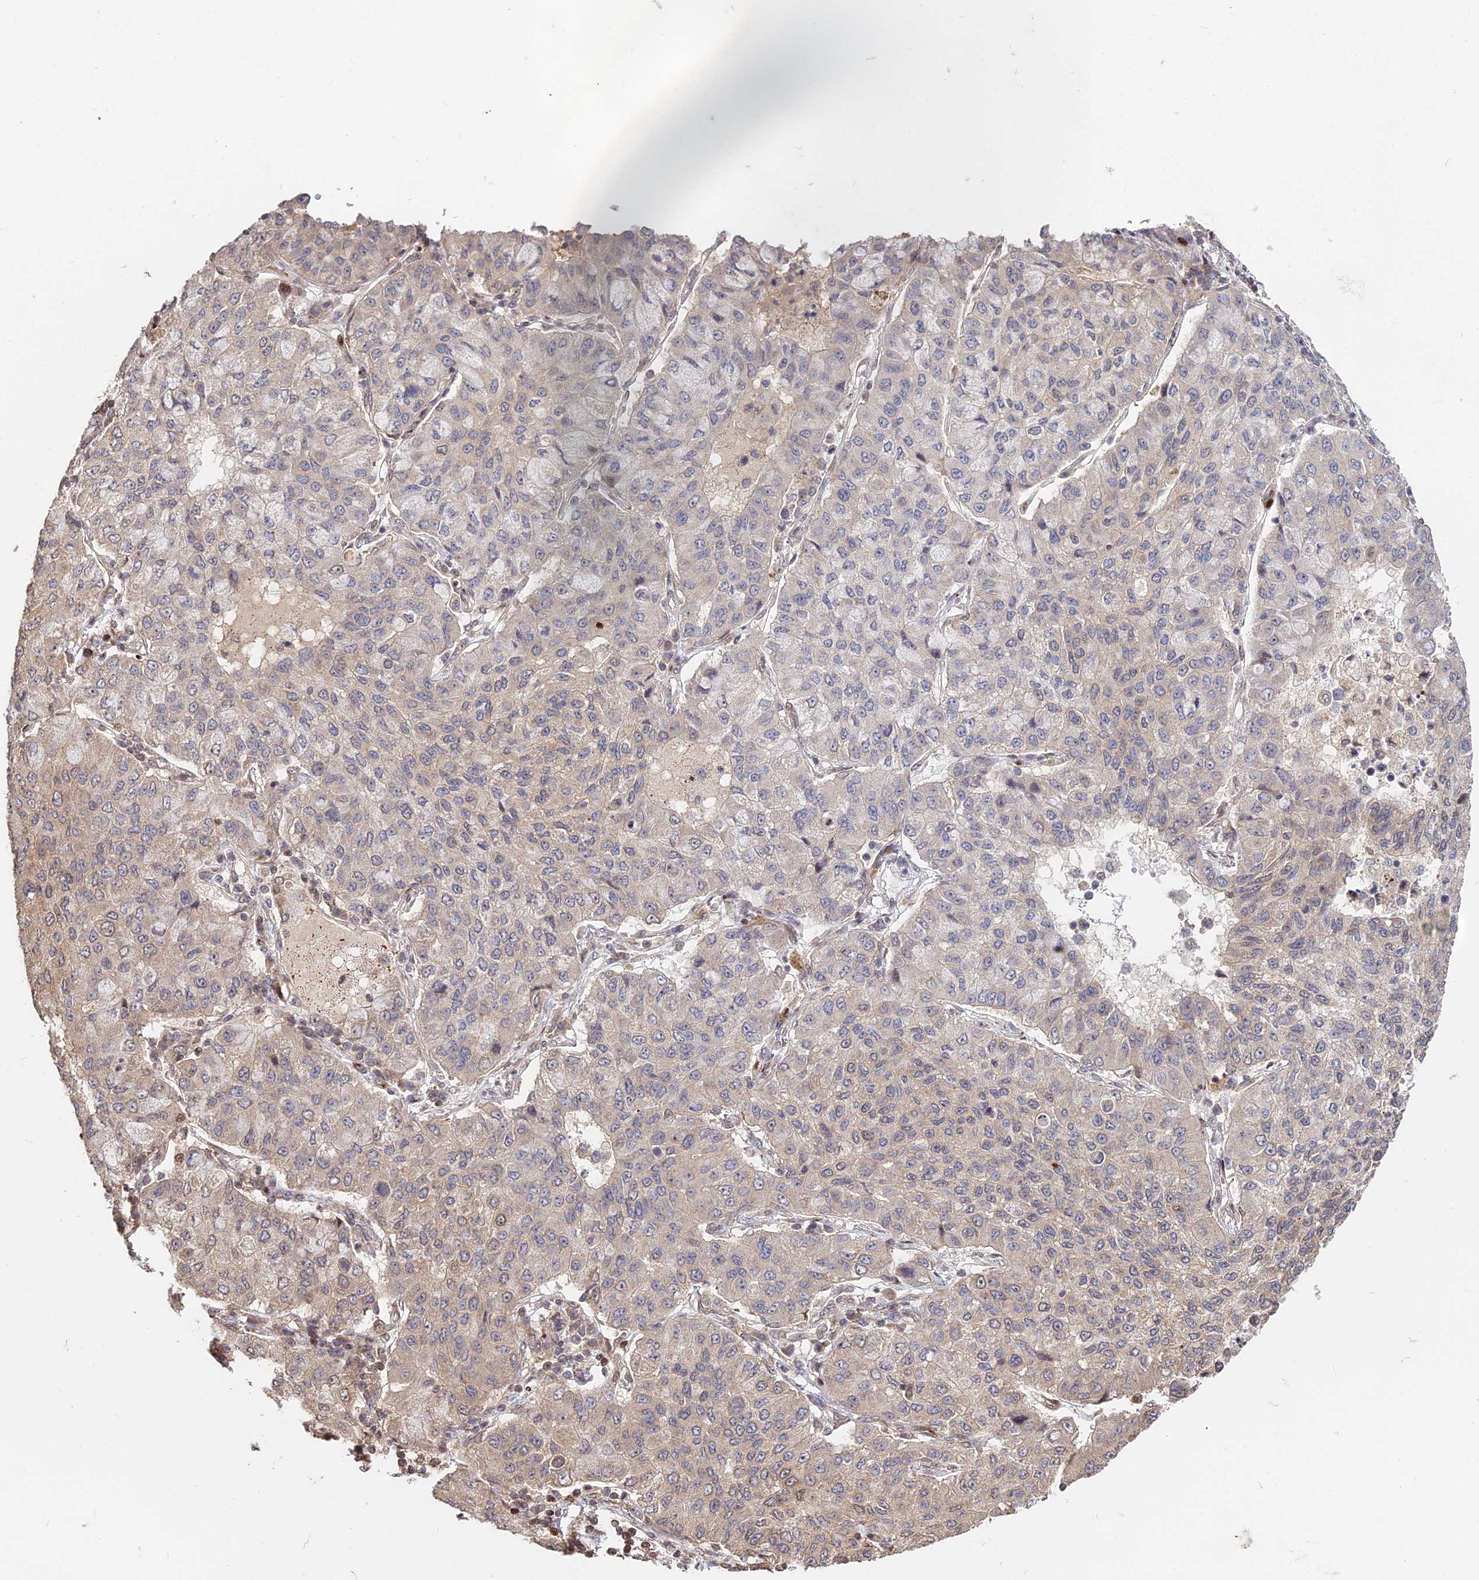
{"staining": {"intensity": "weak", "quantity": "<25%", "location": "cytoplasmic/membranous"}, "tissue": "lung cancer", "cell_type": "Tumor cells", "image_type": "cancer", "snomed": [{"axis": "morphology", "description": "Squamous cell carcinoma, NOS"}, {"axis": "topography", "description": "Lung"}], "caption": "Tumor cells show no significant expression in lung cancer.", "gene": "RBMS2", "patient": {"sex": "male", "age": 74}}